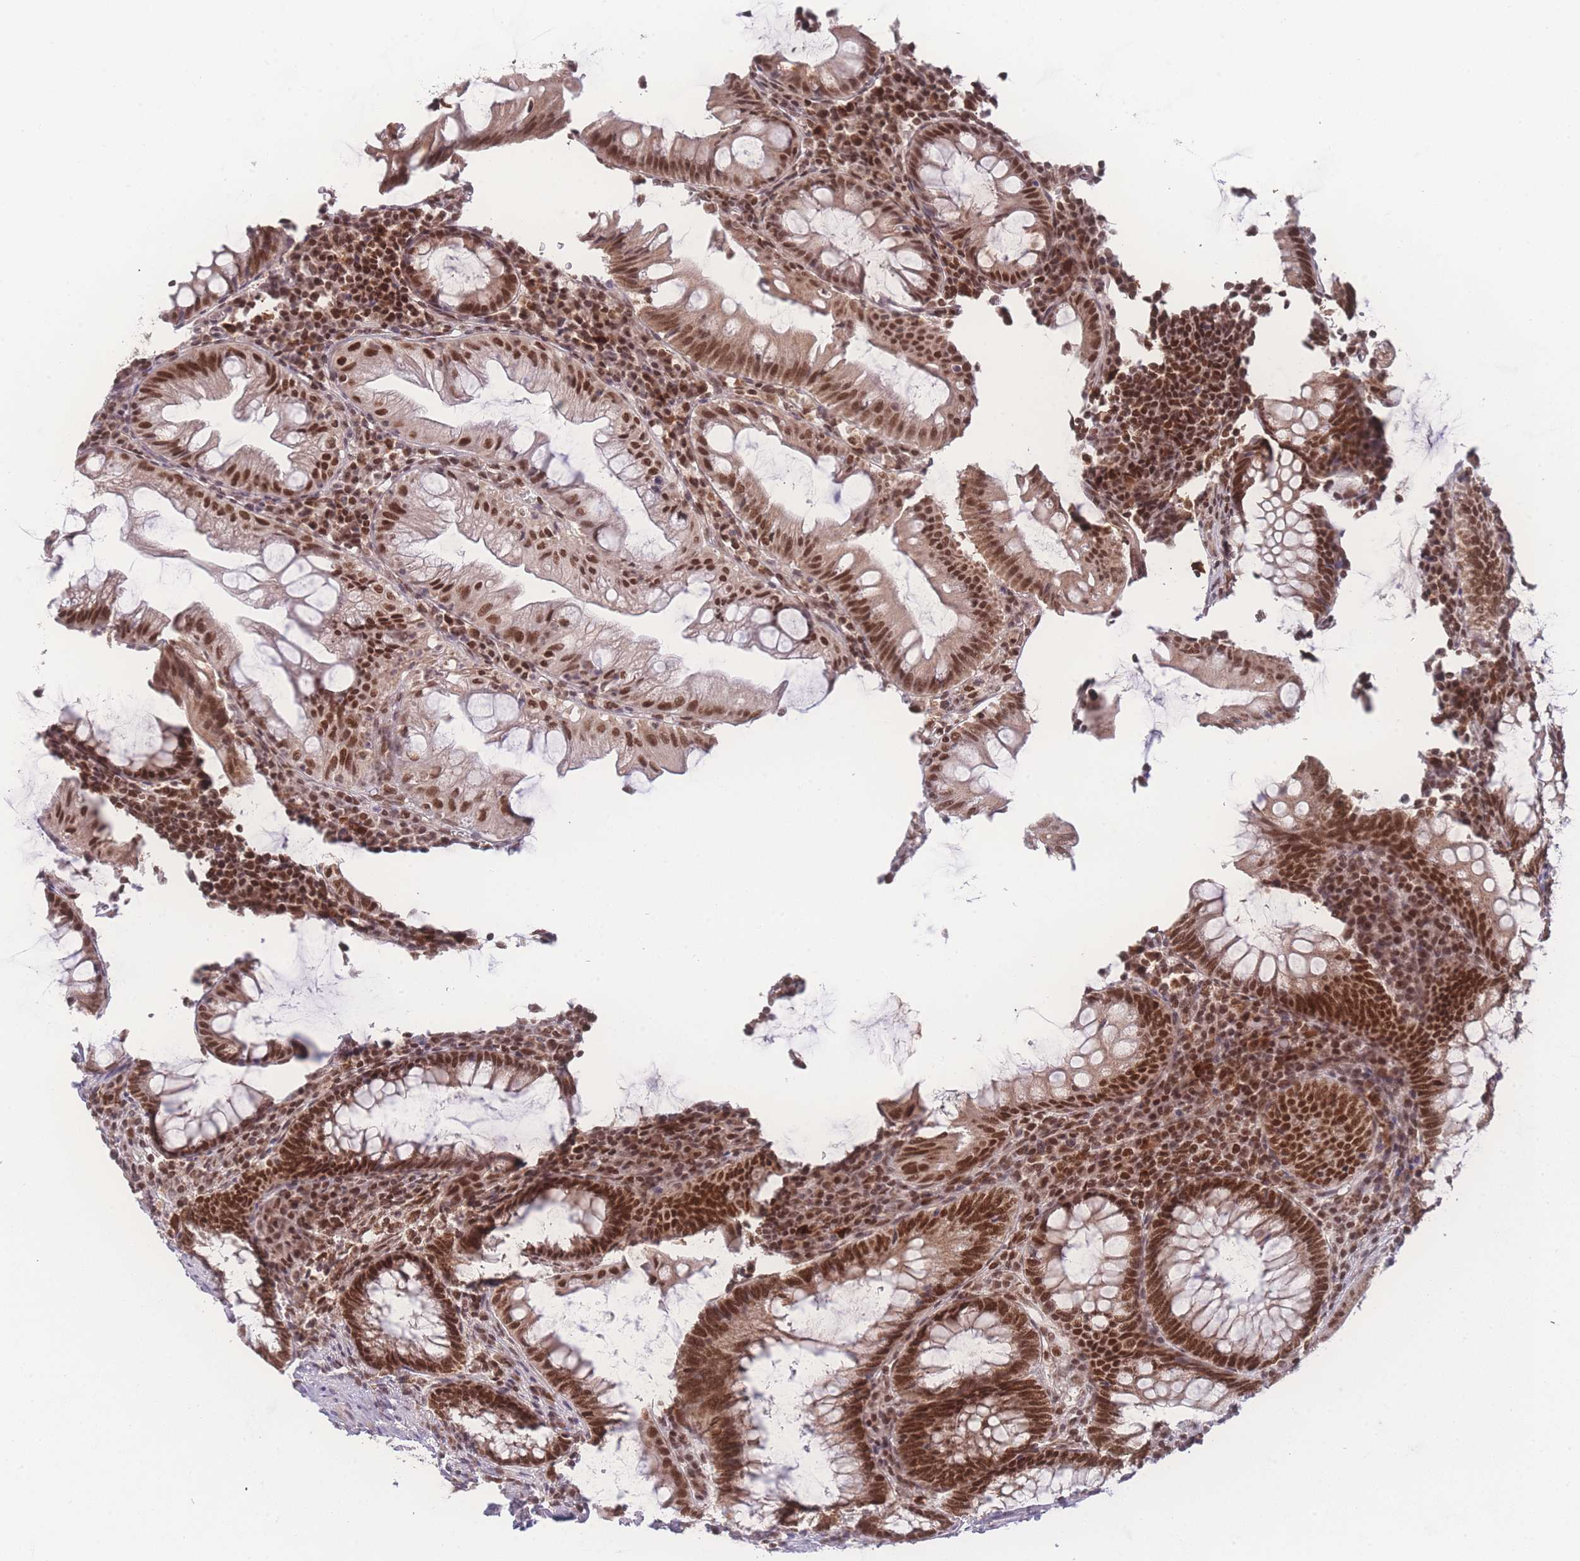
{"staining": {"intensity": "strong", "quantity": ">75%", "location": "nuclear"}, "tissue": "appendix", "cell_type": "Glandular cells", "image_type": "normal", "snomed": [{"axis": "morphology", "description": "Normal tissue, NOS"}, {"axis": "topography", "description": "Appendix"}], "caption": "Human appendix stained for a protein (brown) reveals strong nuclear positive staining in about >75% of glandular cells.", "gene": "RAVER1", "patient": {"sex": "male", "age": 83}}